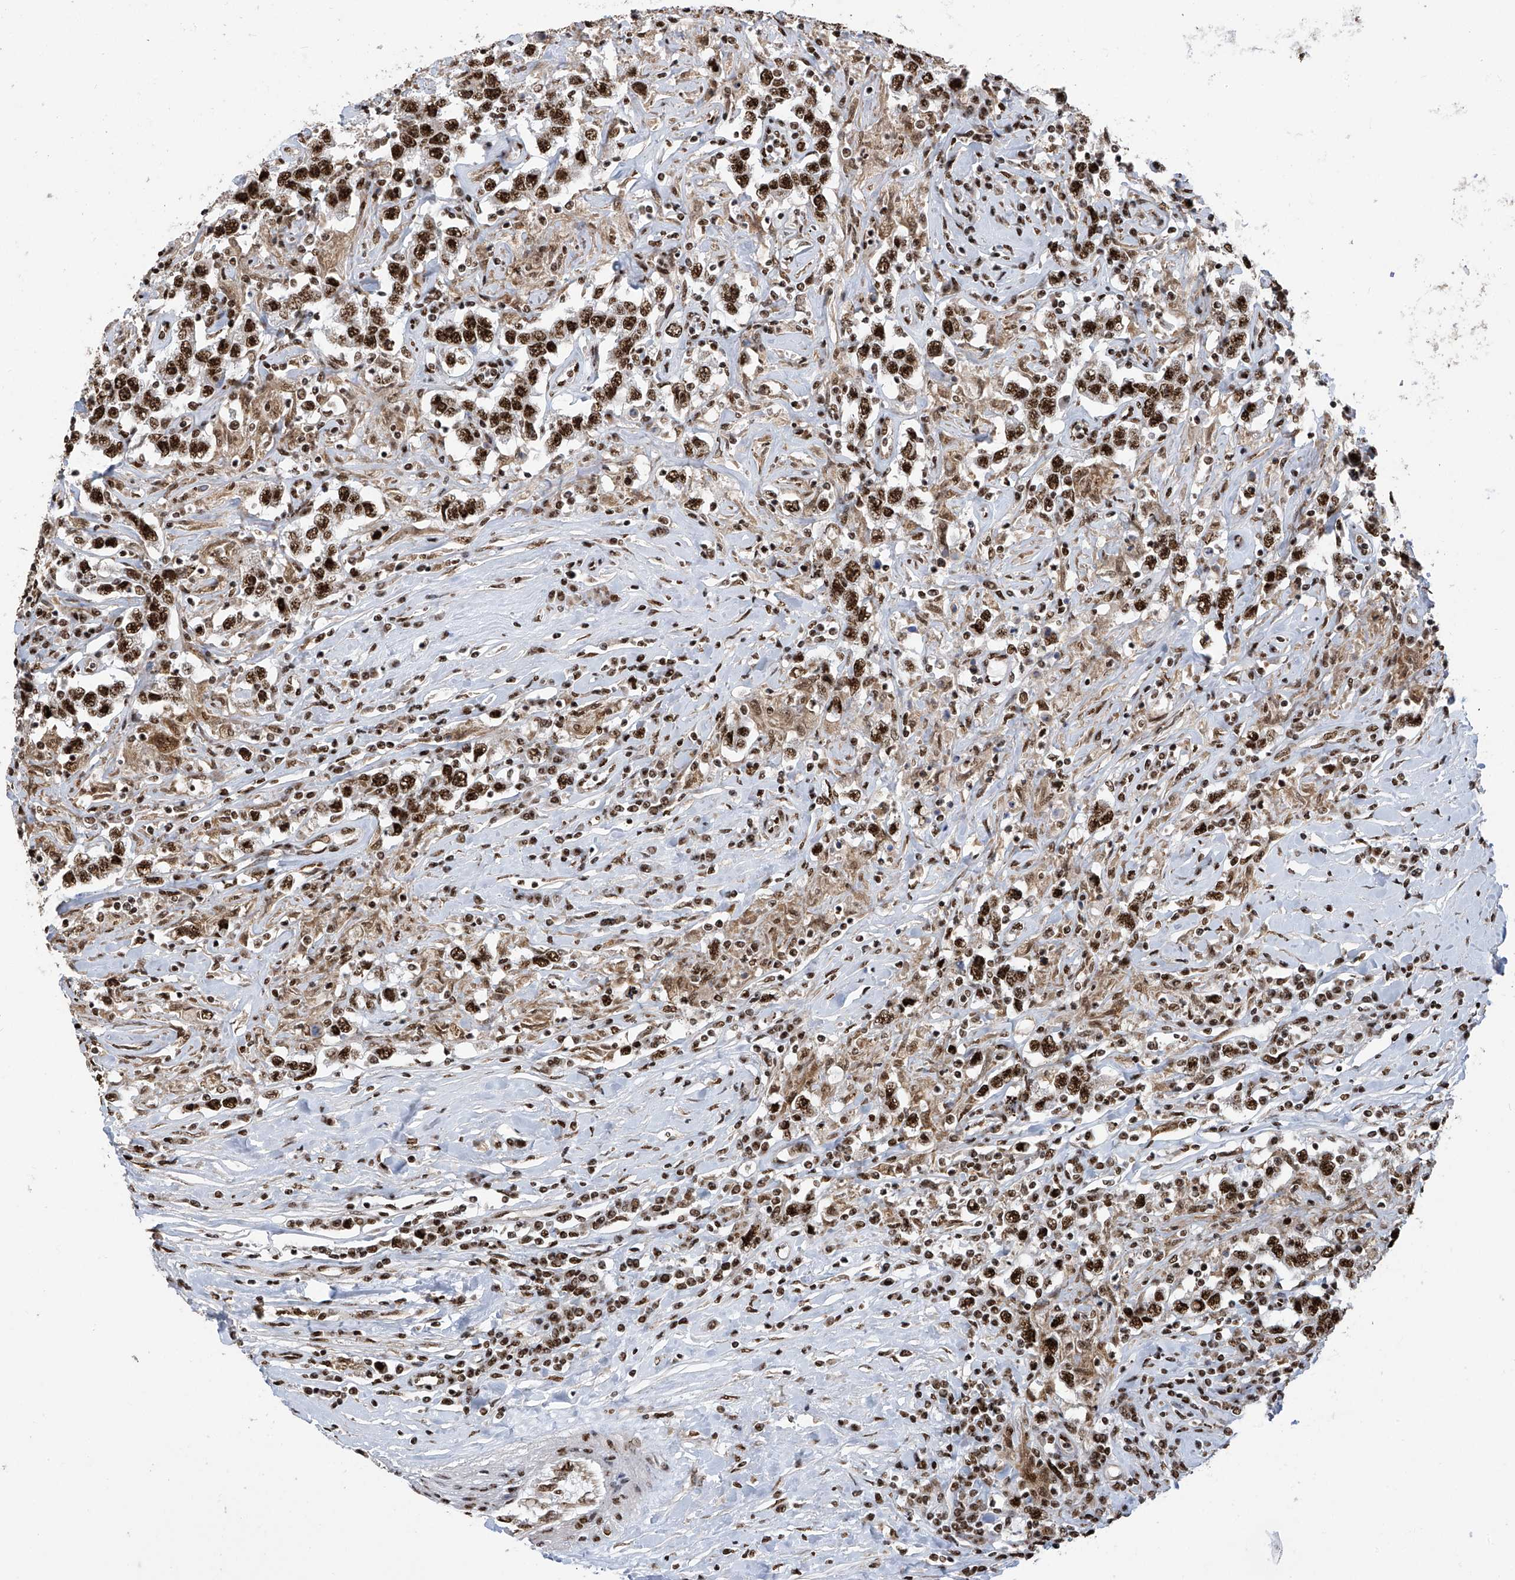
{"staining": {"intensity": "strong", "quantity": ">75%", "location": "nuclear"}, "tissue": "testis cancer", "cell_type": "Tumor cells", "image_type": "cancer", "snomed": [{"axis": "morphology", "description": "Seminoma, NOS"}, {"axis": "topography", "description": "Testis"}], "caption": "Strong nuclear protein positivity is identified in approximately >75% of tumor cells in seminoma (testis).", "gene": "APLF", "patient": {"sex": "male", "age": 41}}